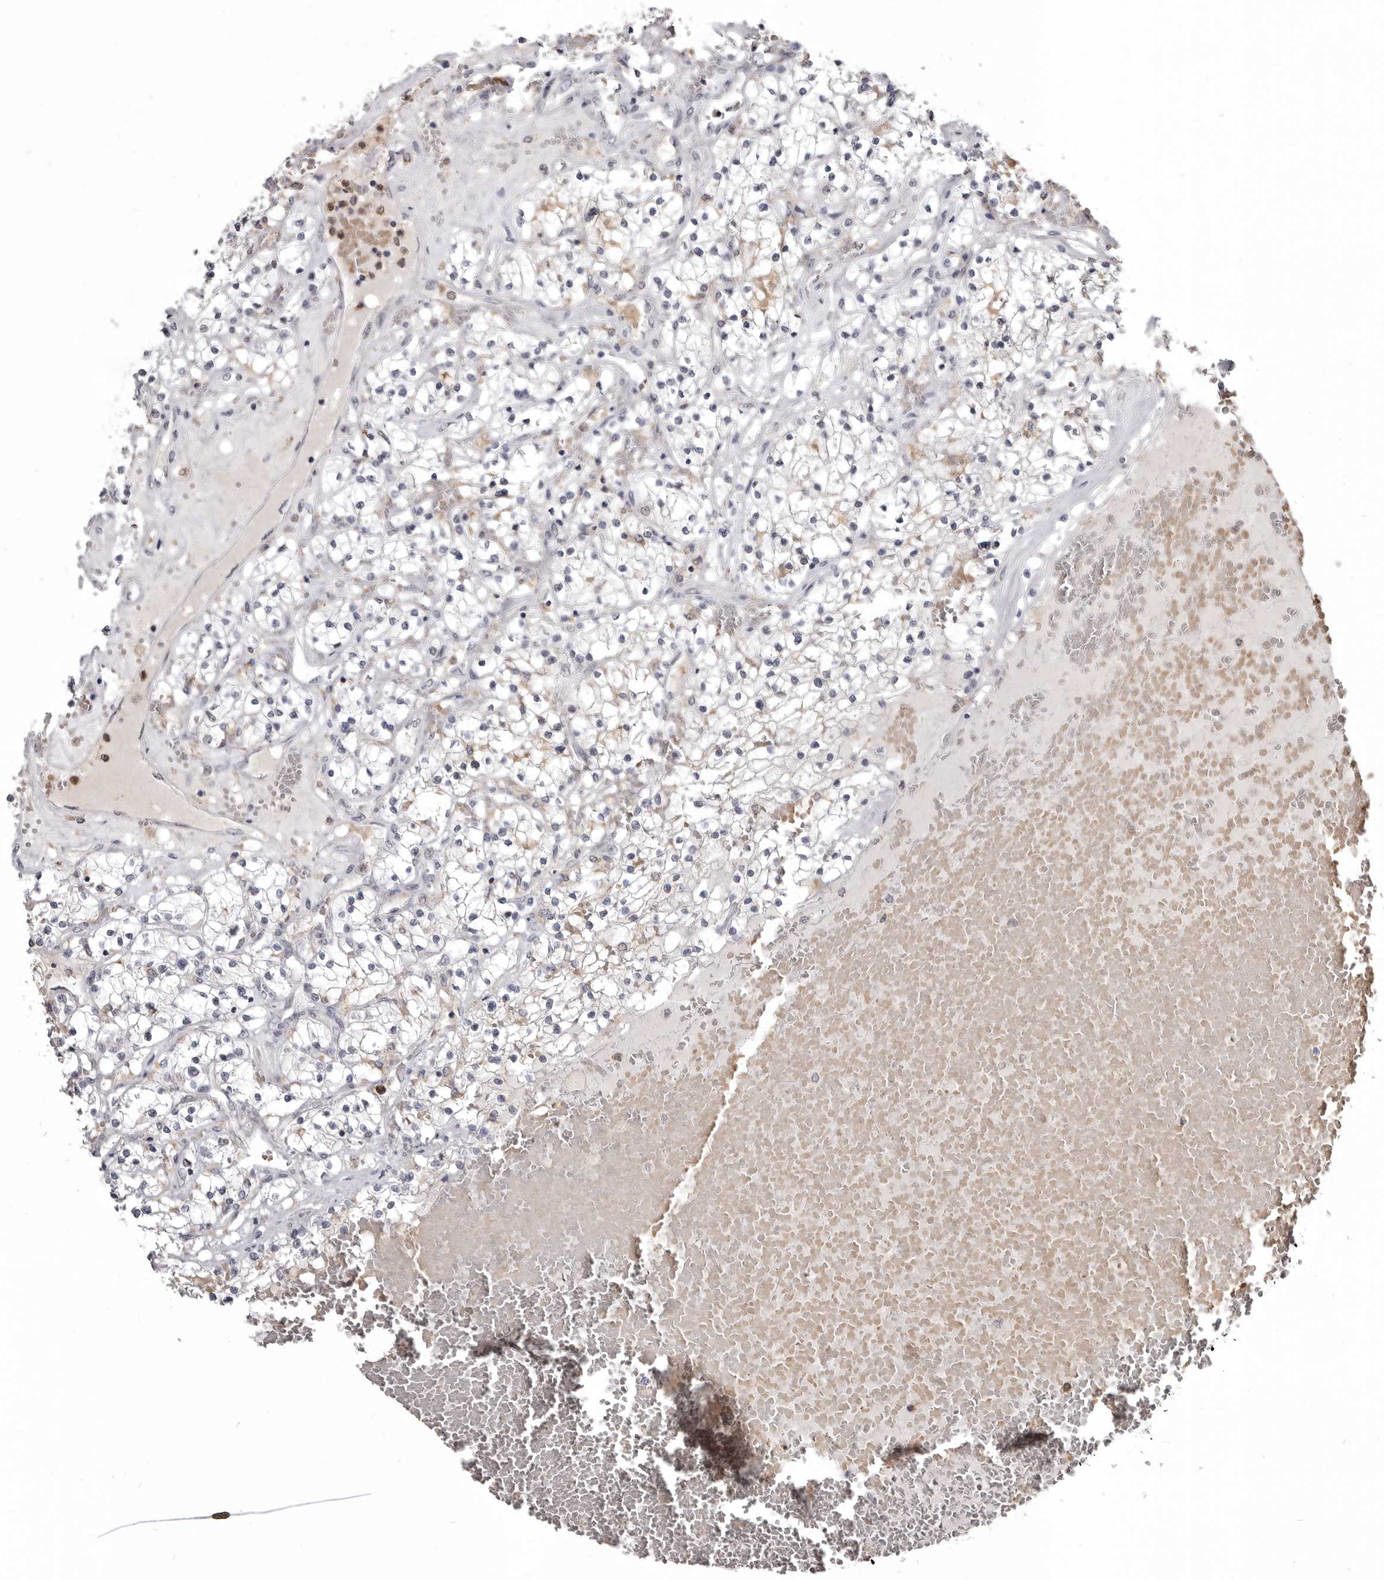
{"staining": {"intensity": "negative", "quantity": "none", "location": "none"}, "tissue": "renal cancer", "cell_type": "Tumor cells", "image_type": "cancer", "snomed": [{"axis": "morphology", "description": "Normal tissue, NOS"}, {"axis": "morphology", "description": "Adenocarcinoma, NOS"}, {"axis": "topography", "description": "Kidney"}], "caption": "Immunohistochemical staining of renal cancer reveals no significant expression in tumor cells.", "gene": "CGN", "patient": {"sex": "male", "age": 68}}